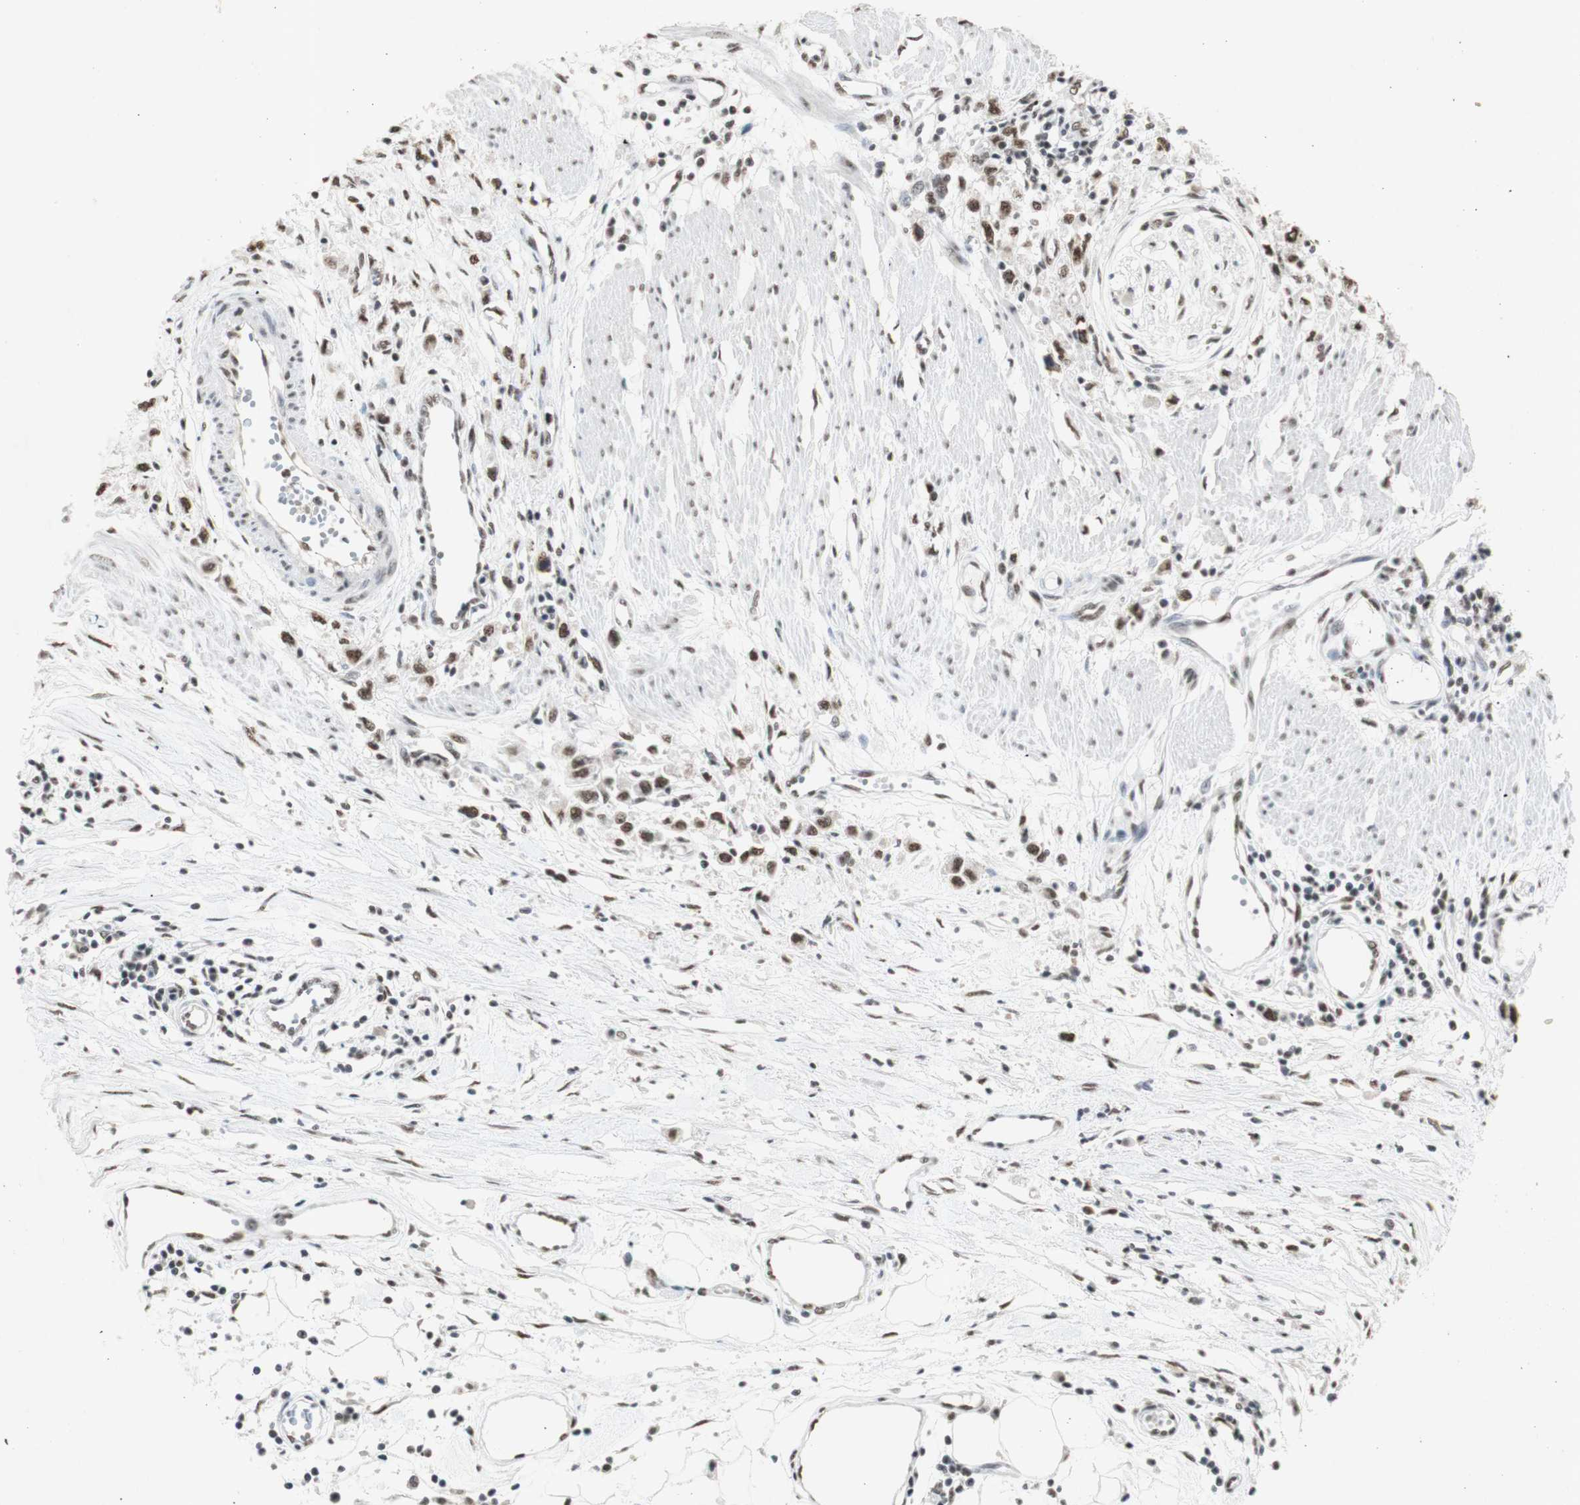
{"staining": {"intensity": "moderate", "quantity": ">75%", "location": "nuclear"}, "tissue": "stomach cancer", "cell_type": "Tumor cells", "image_type": "cancer", "snomed": [{"axis": "morphology", "description": "Adenocarcinoma, NOS"}, {"axis": "topography", "description": "Stomach"}], "caption": "Moderate nuclear expression is seen in approximately >75% of tumor cells in stomach cancer.", "gene": "SNRPB", "patient": {"sex": "female", "age": 59}}